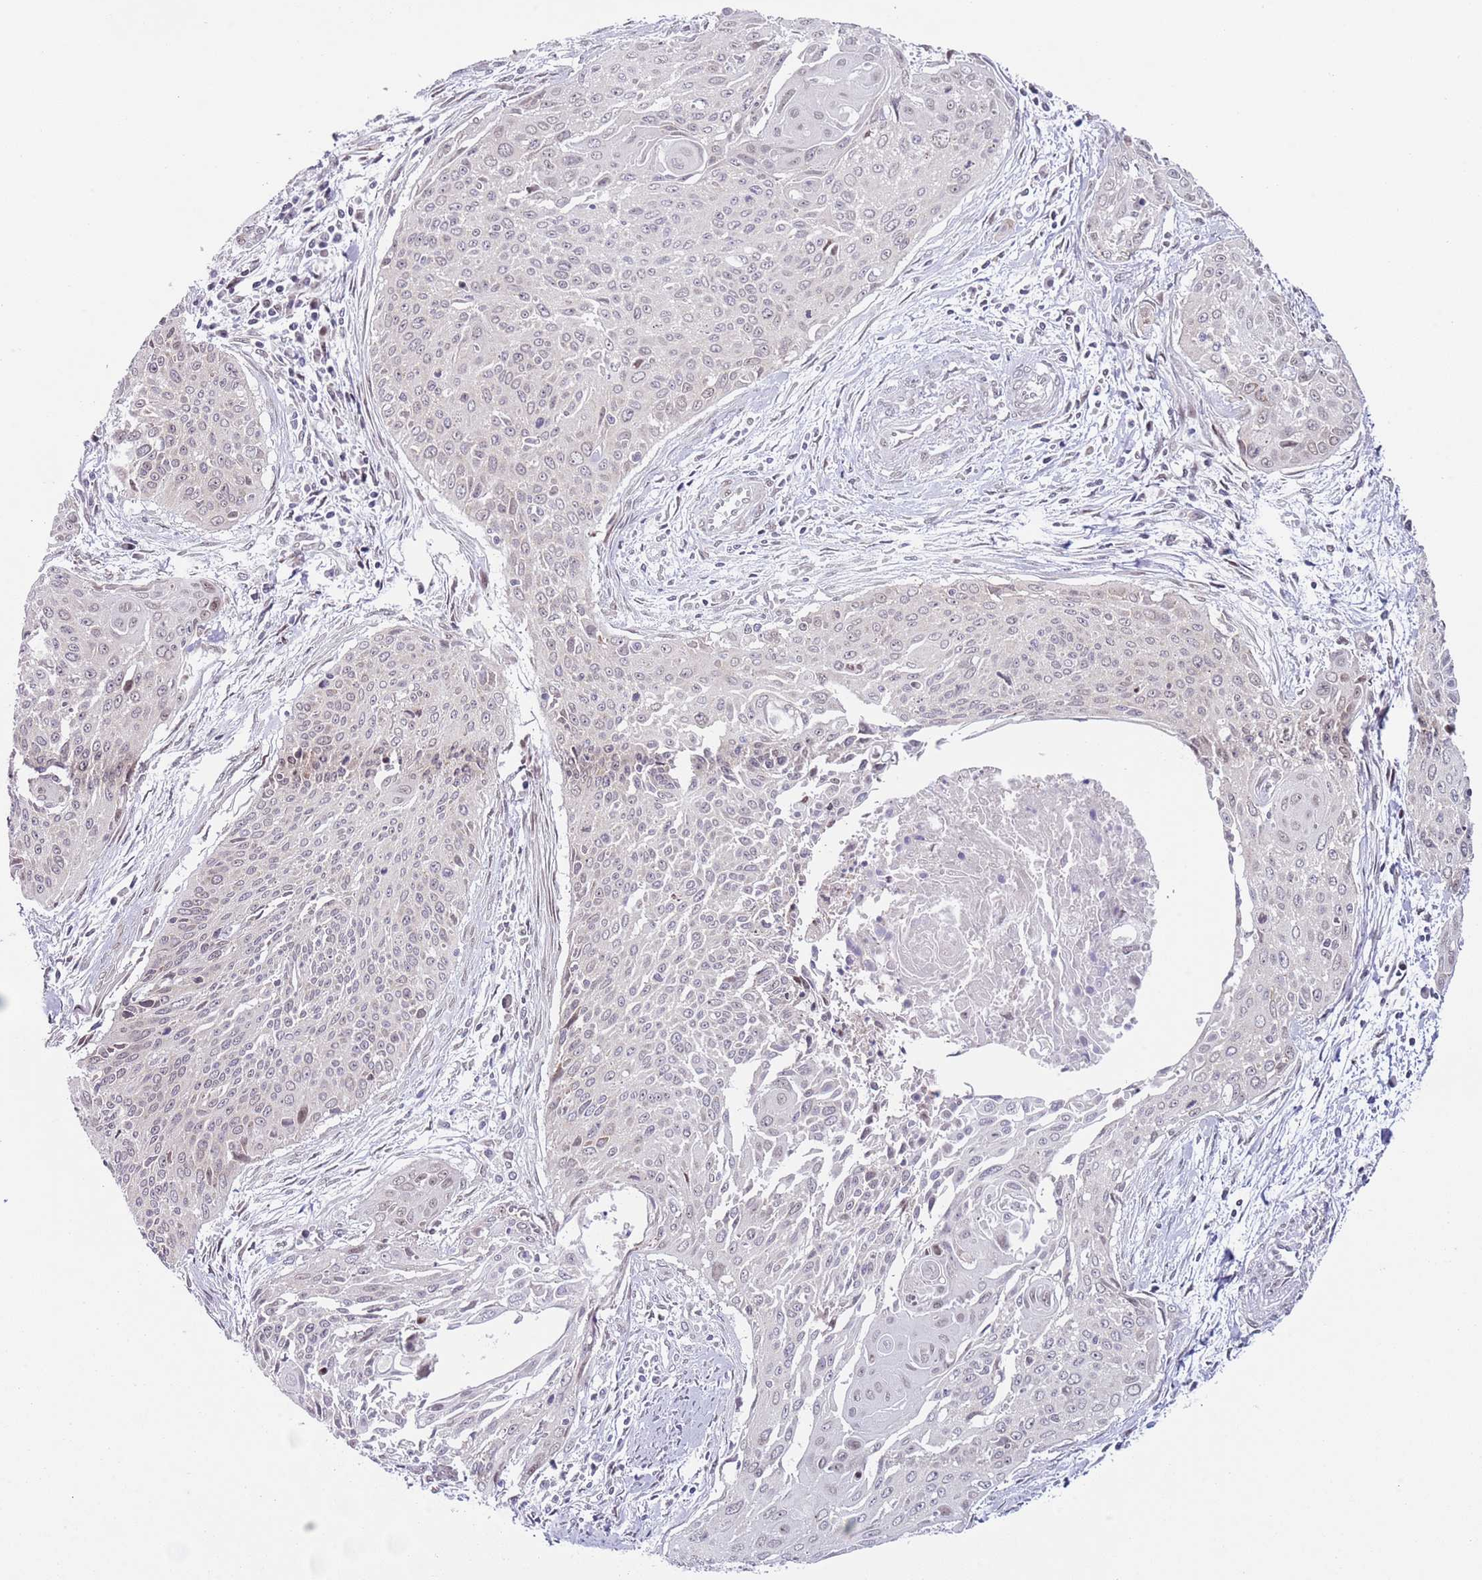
{"staining": {"intensity": "negative", "quantity": "none", "location": "none"}, "tissue": "cervical cancer", "cell_type": "Tumor cells", "image_type": "cancer", "snomed": [{"axis": "morphology", "description": "Squamous cell carcinoma, NOS"}, {"axis": "topography", "description": "Cervix"}], "caption": "Squamous cell carcinoma (cervical) was stained to show a protein in brown. There is no significant staining in tumor cells.", "gene": "SLC25A32", "patient": {"sex": "female", "age": 55}}